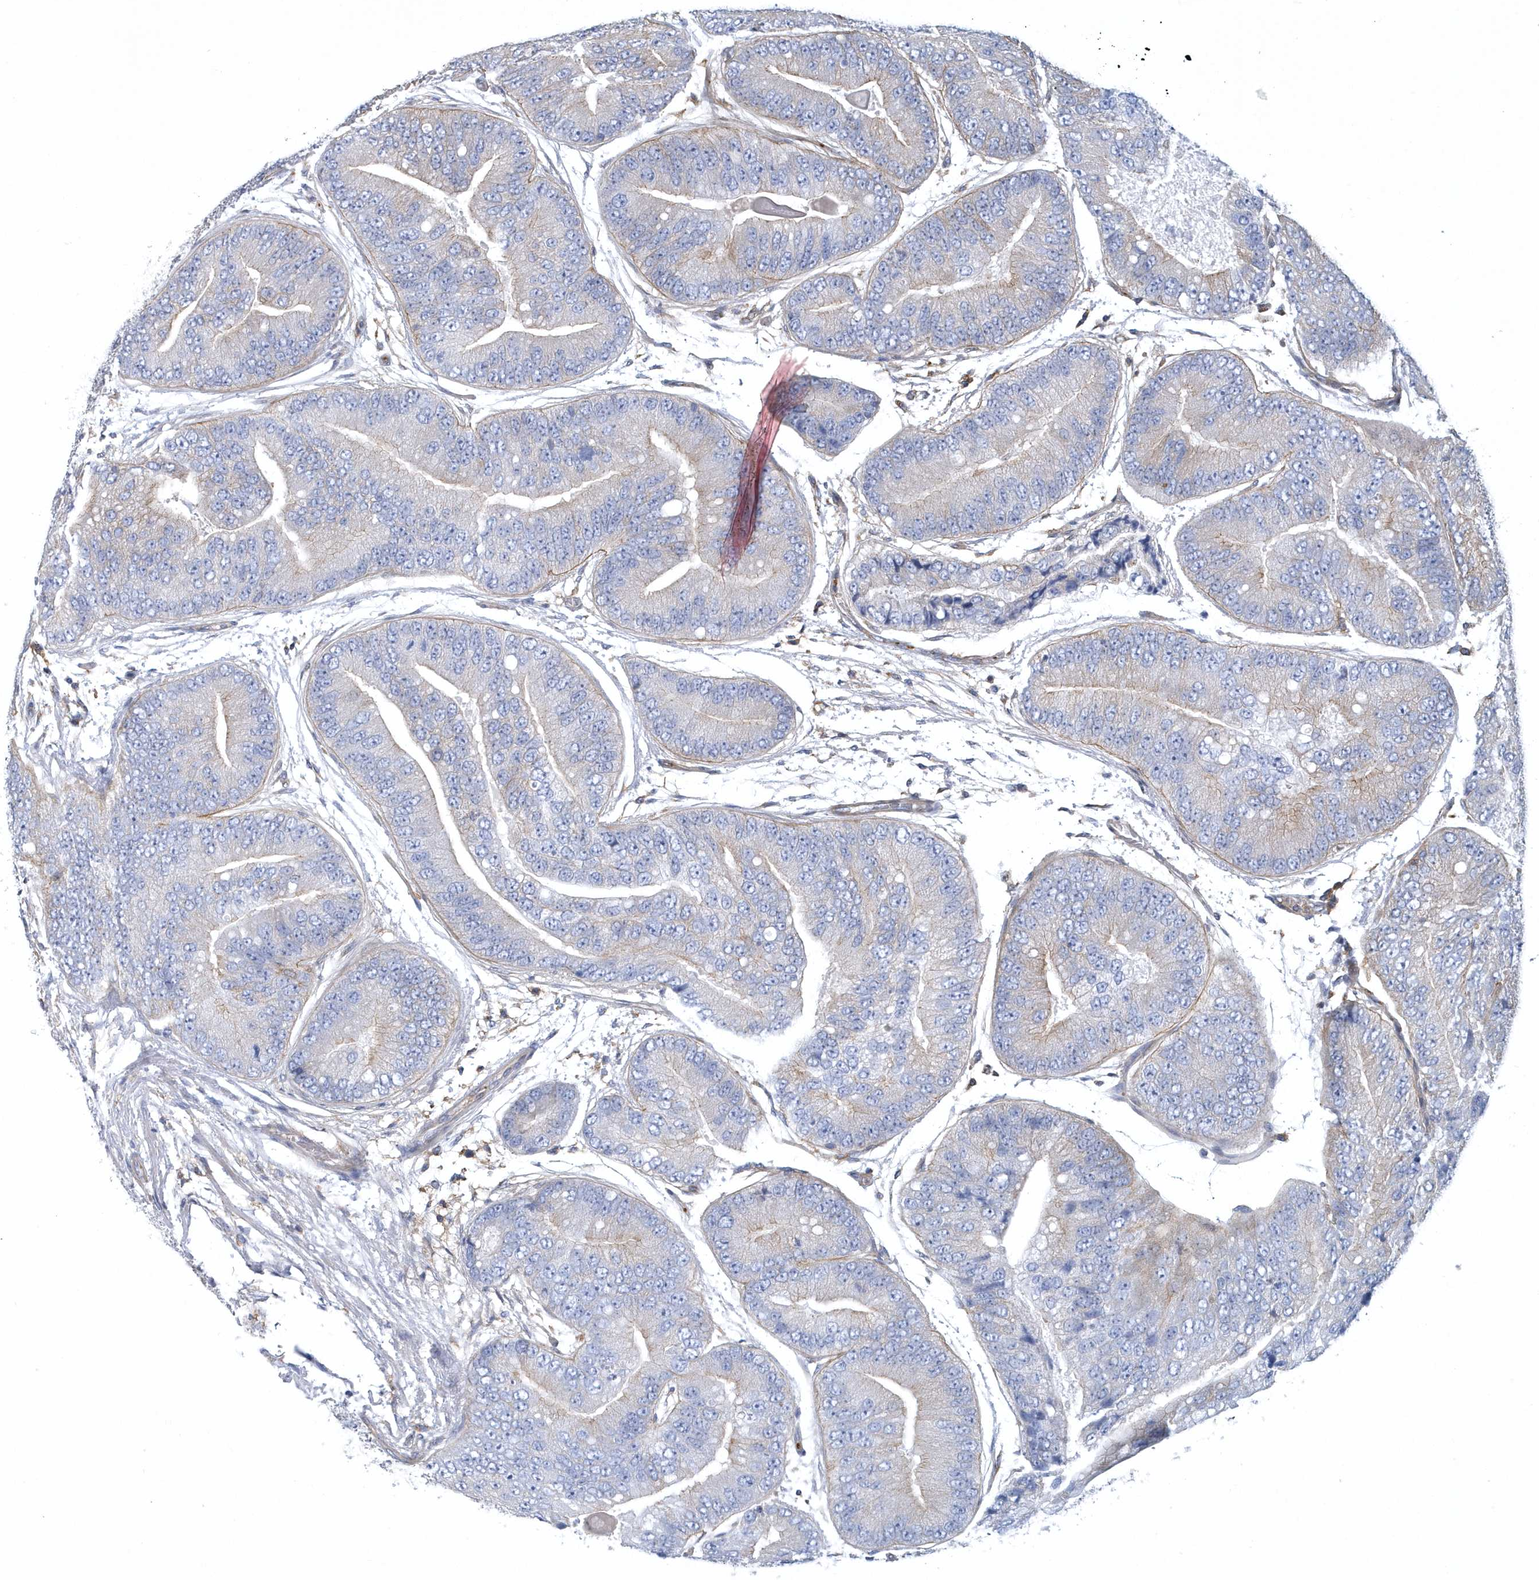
{"staining": {"intensity": "negative", "quantity": "none", "location": "none"}, "tissue": "prostate cancer", "cell_type": "Tumor cells", "image_type": "cancer", "snomed": [{"axis": "morphology", "description": "Adenocarcinoma, High grade"}, {"axis": "topography", "description": "Prostate"}], "caption": "Micrograph shows no protein staining in tumor cells of prostate cancer tissue. (Immunohistochemistry (ihc), brightfield microscopy, high magnification).", "gene": "ARAP2", "patient": {"sex": "male", "age": 70}}